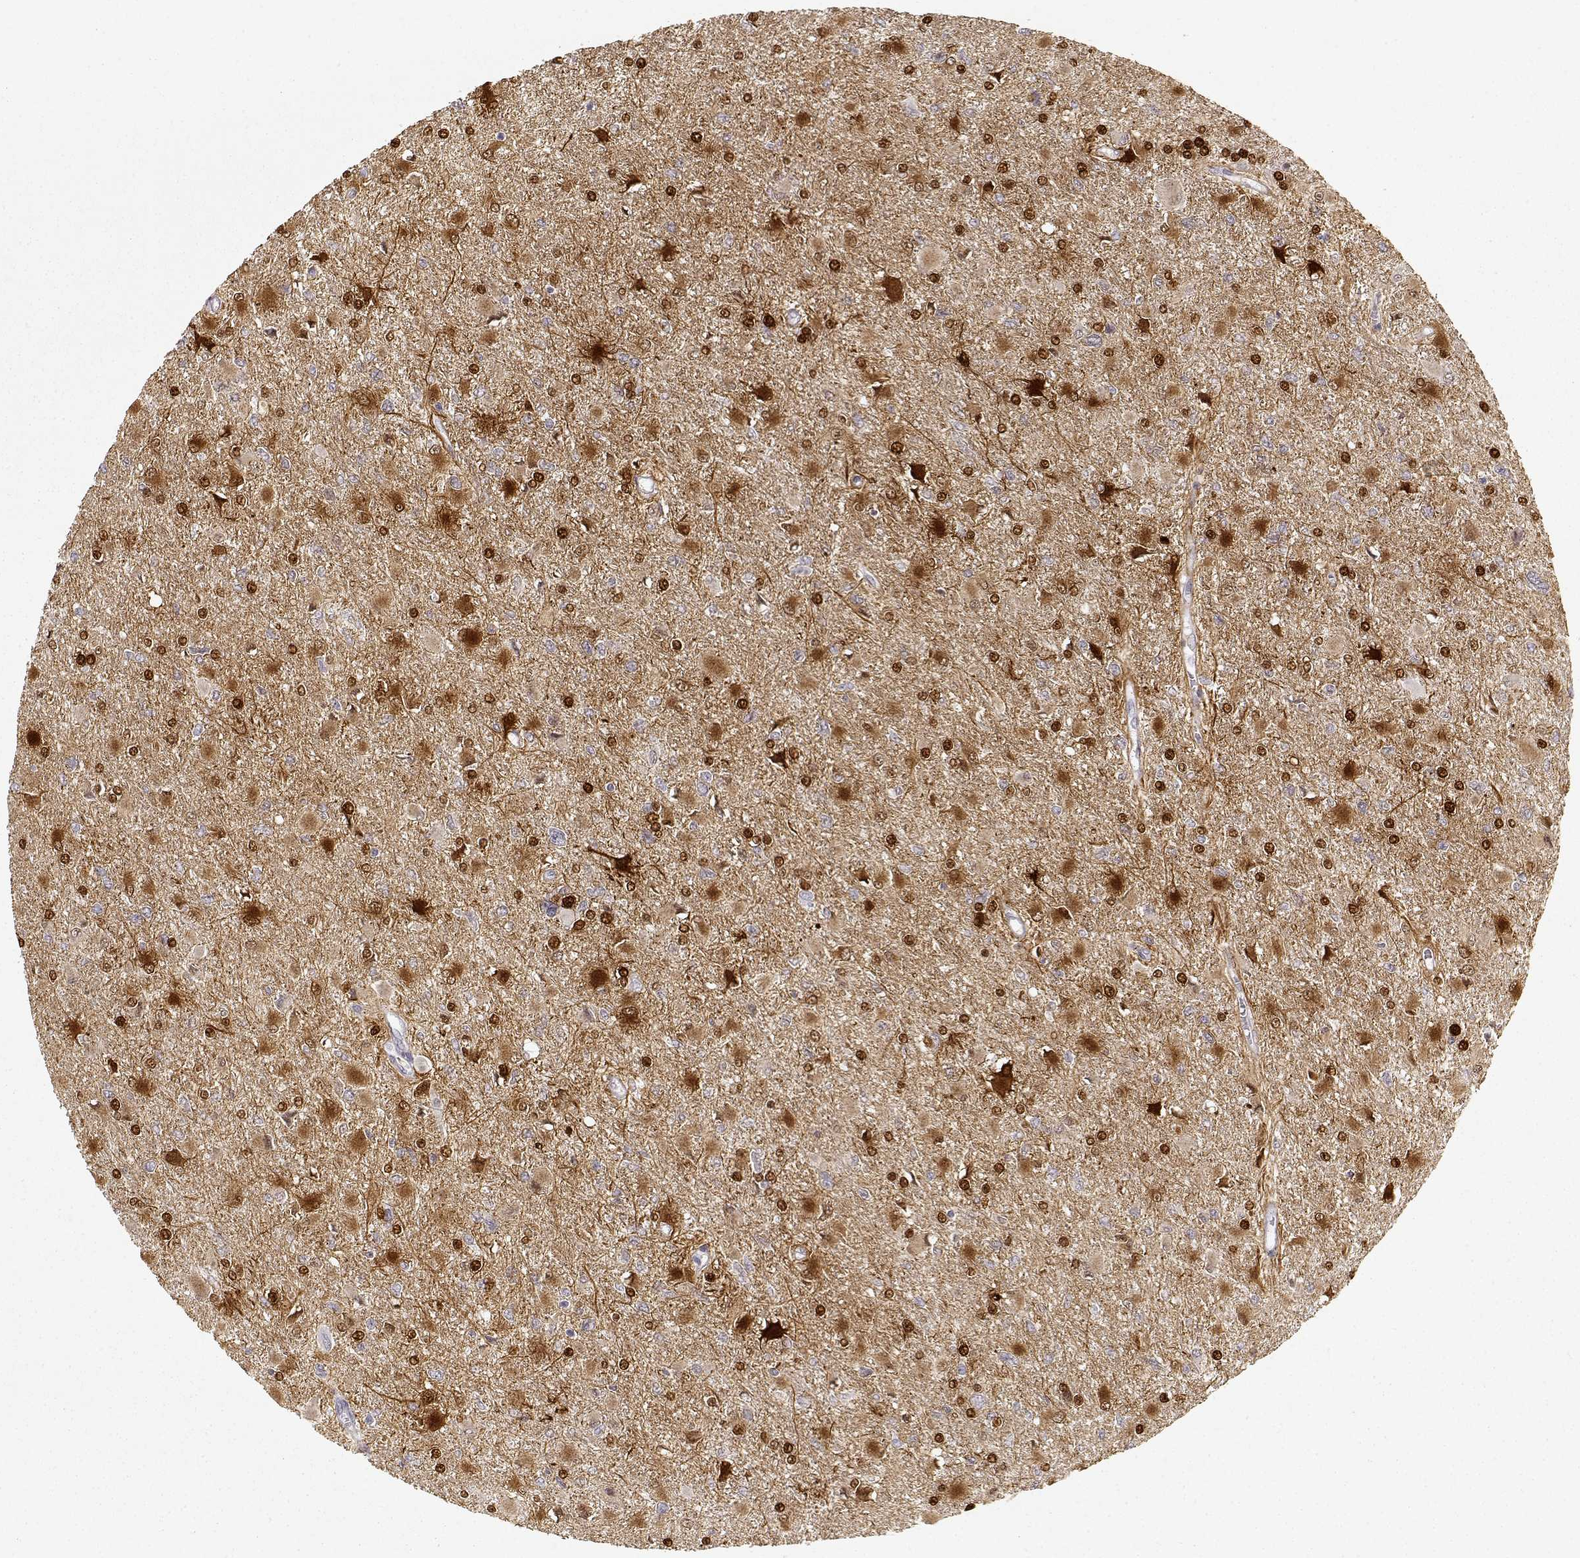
{"staining": {"intensity": "strong", "quantity": "<25%", "location": "nuclear"}, "tissue": "glioma", "cell_type": "Tumor cells", "image_type": "cancer", "snomed": [{"axis": "morphology", "description": "Glioma, malignant, High grade"}, {"axis": "topography", "description": "Cerebral cortex"}], "caption": "Malignant glioma (high-grade) stained for a protein (brown) displays strong nuclear positive expression in approximately <25% of tumor cells.", "gene": "S100B", "patient": {"sex": "female", "age": 36}}